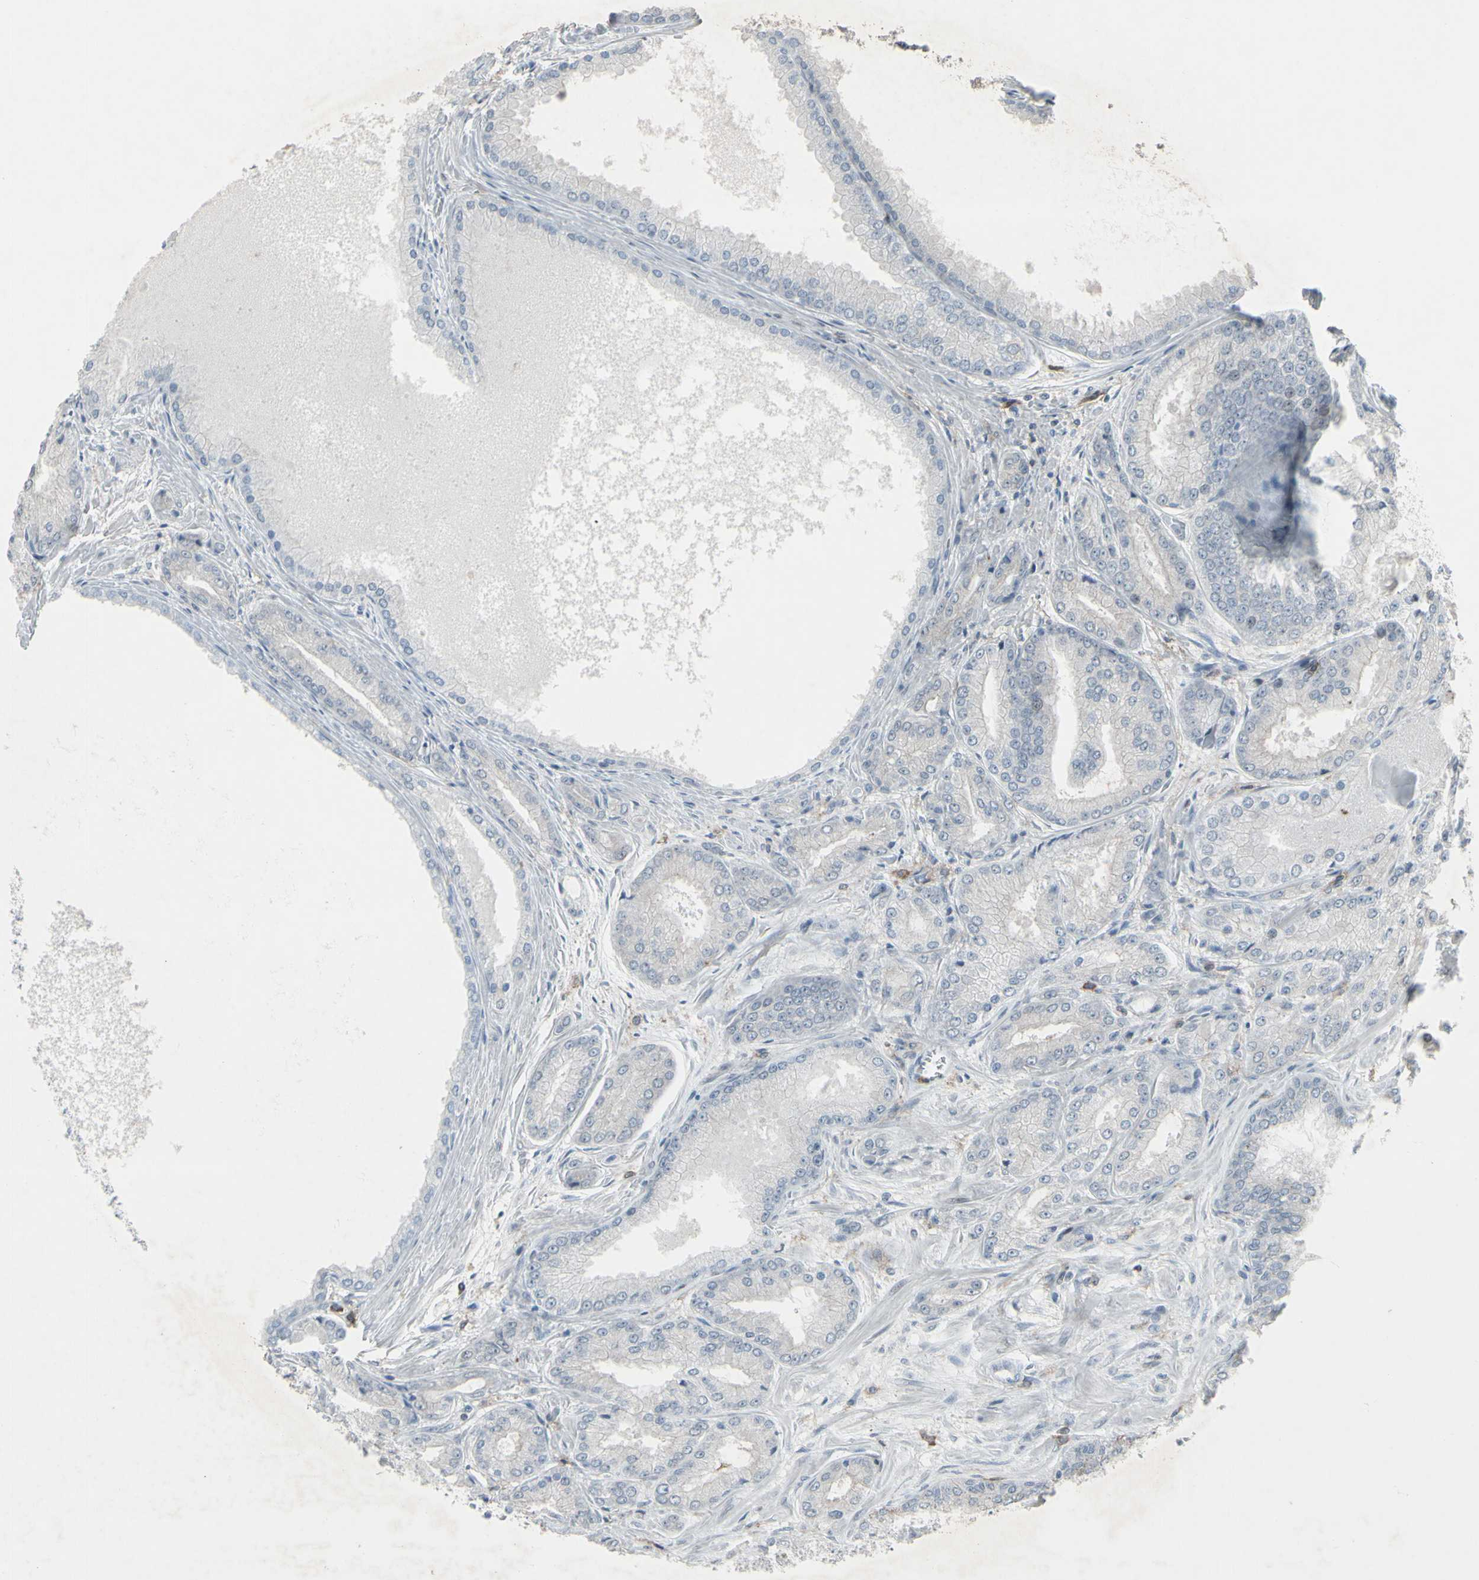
{"staining": {"intensity": "negative", "quantity": "none", "location": "none"}, "tissue": "prostate cancer", "cell_type": "Tumor cells", "image_type": "cancer", "snomed": [{"axis": "morphology", "description": "Adenocarcinoma, High grade"}, {"axis": "topography", "description": "Prostate"}], "caption": "There is no significant staining in tumor cells of prostate adenocarcinoma (high-grade).", "gene": "CD33", "patient": {"sex": "male", "age": 59}}